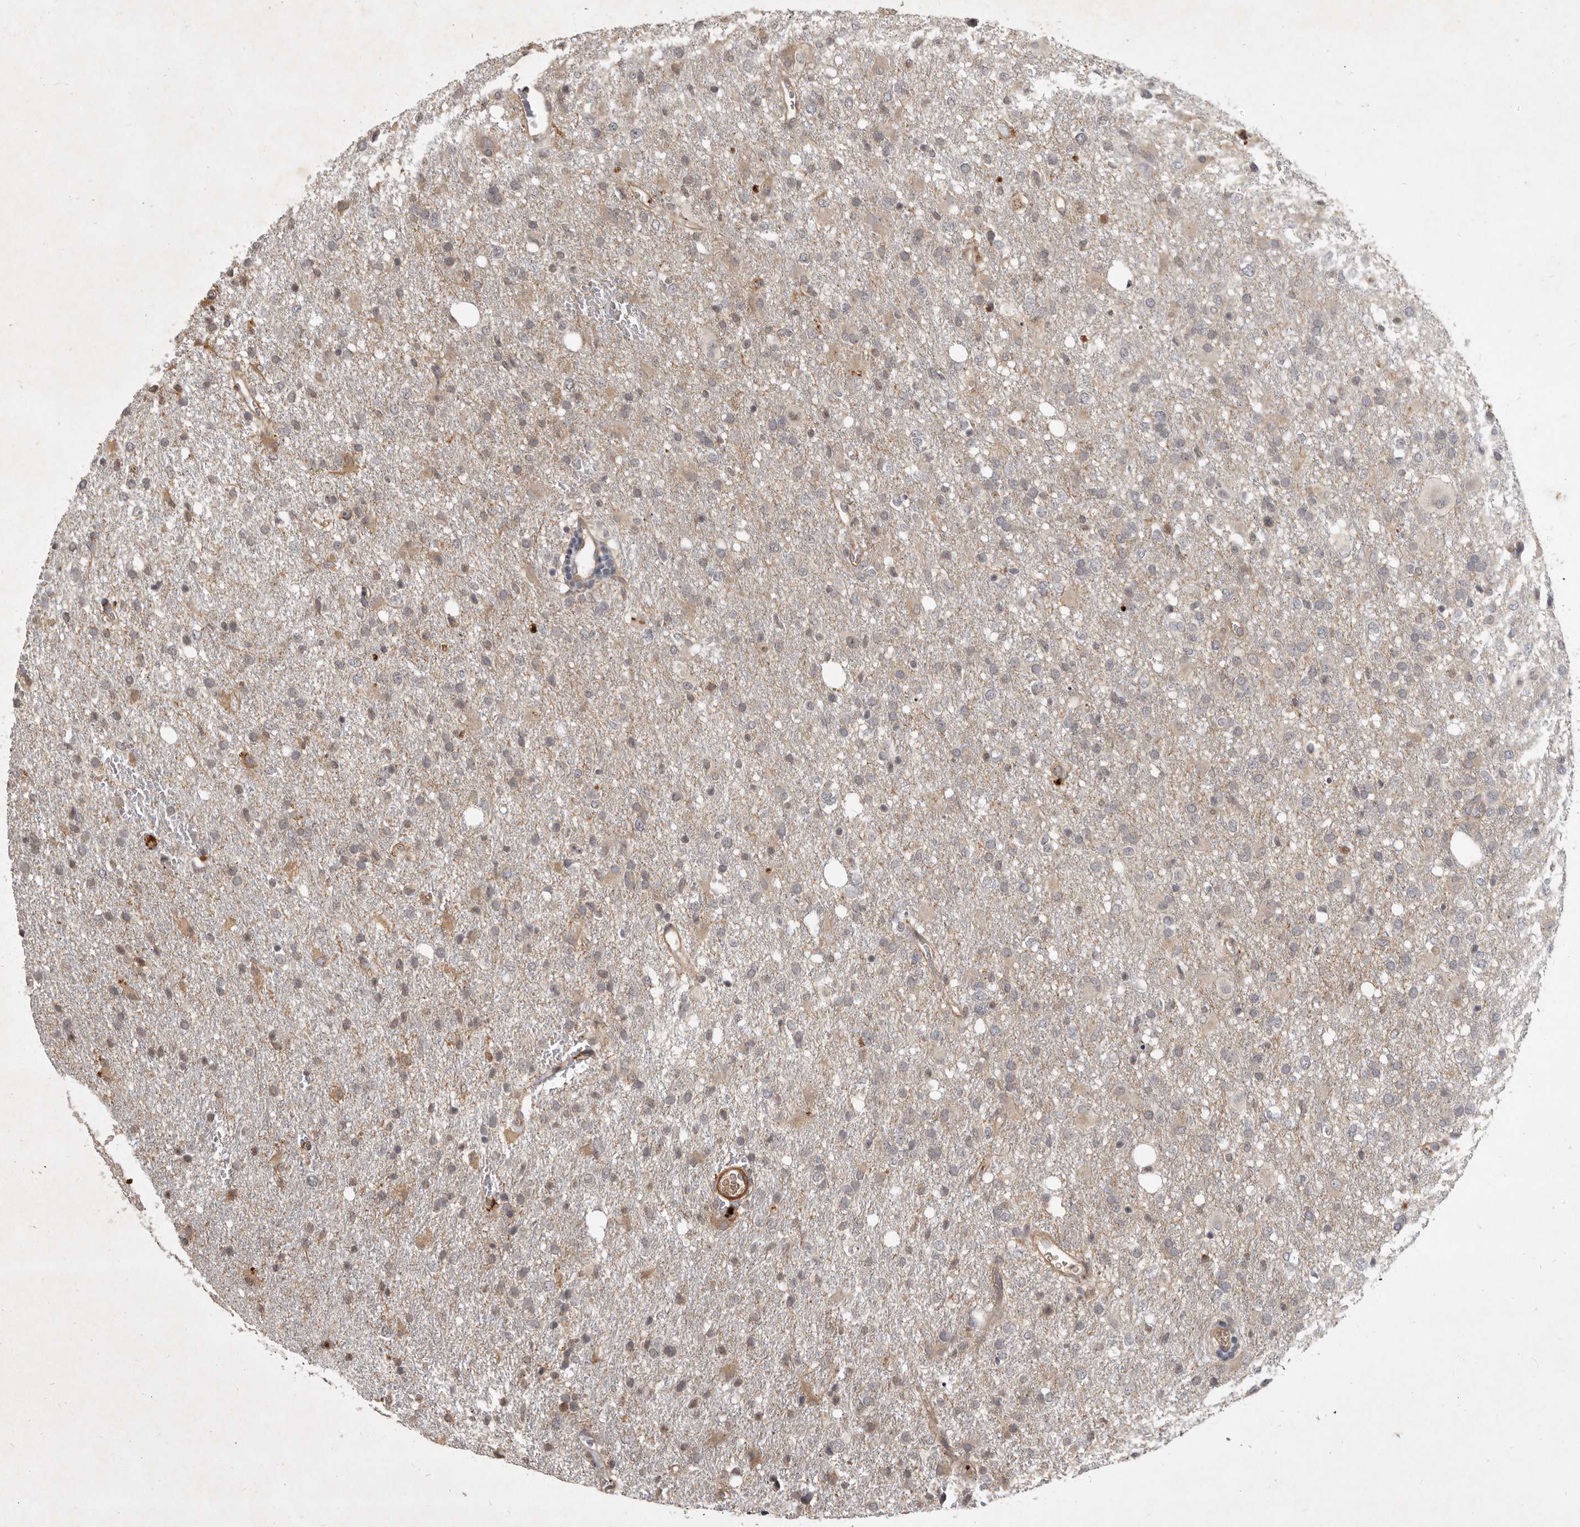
{"staining": {"intensity": "weak", "quantity": "<25%", "location": "cytoplasmic/membranous"}, "tissue": "glioma", "cell_type": "Tumor cells", "image_type": "cancer", "snomed": [{"axis": "morphology", "description": "Glioma, malignant, High grade"}, {"axis": "topography", "description": "Brain"}], "caption": "The IHC histopathology image has no significant expression in tumor cells of malignant glioma (high-grade) tissue.", "gene": "DNAJC28", "patient": {"sex": "female", "age": 57}}